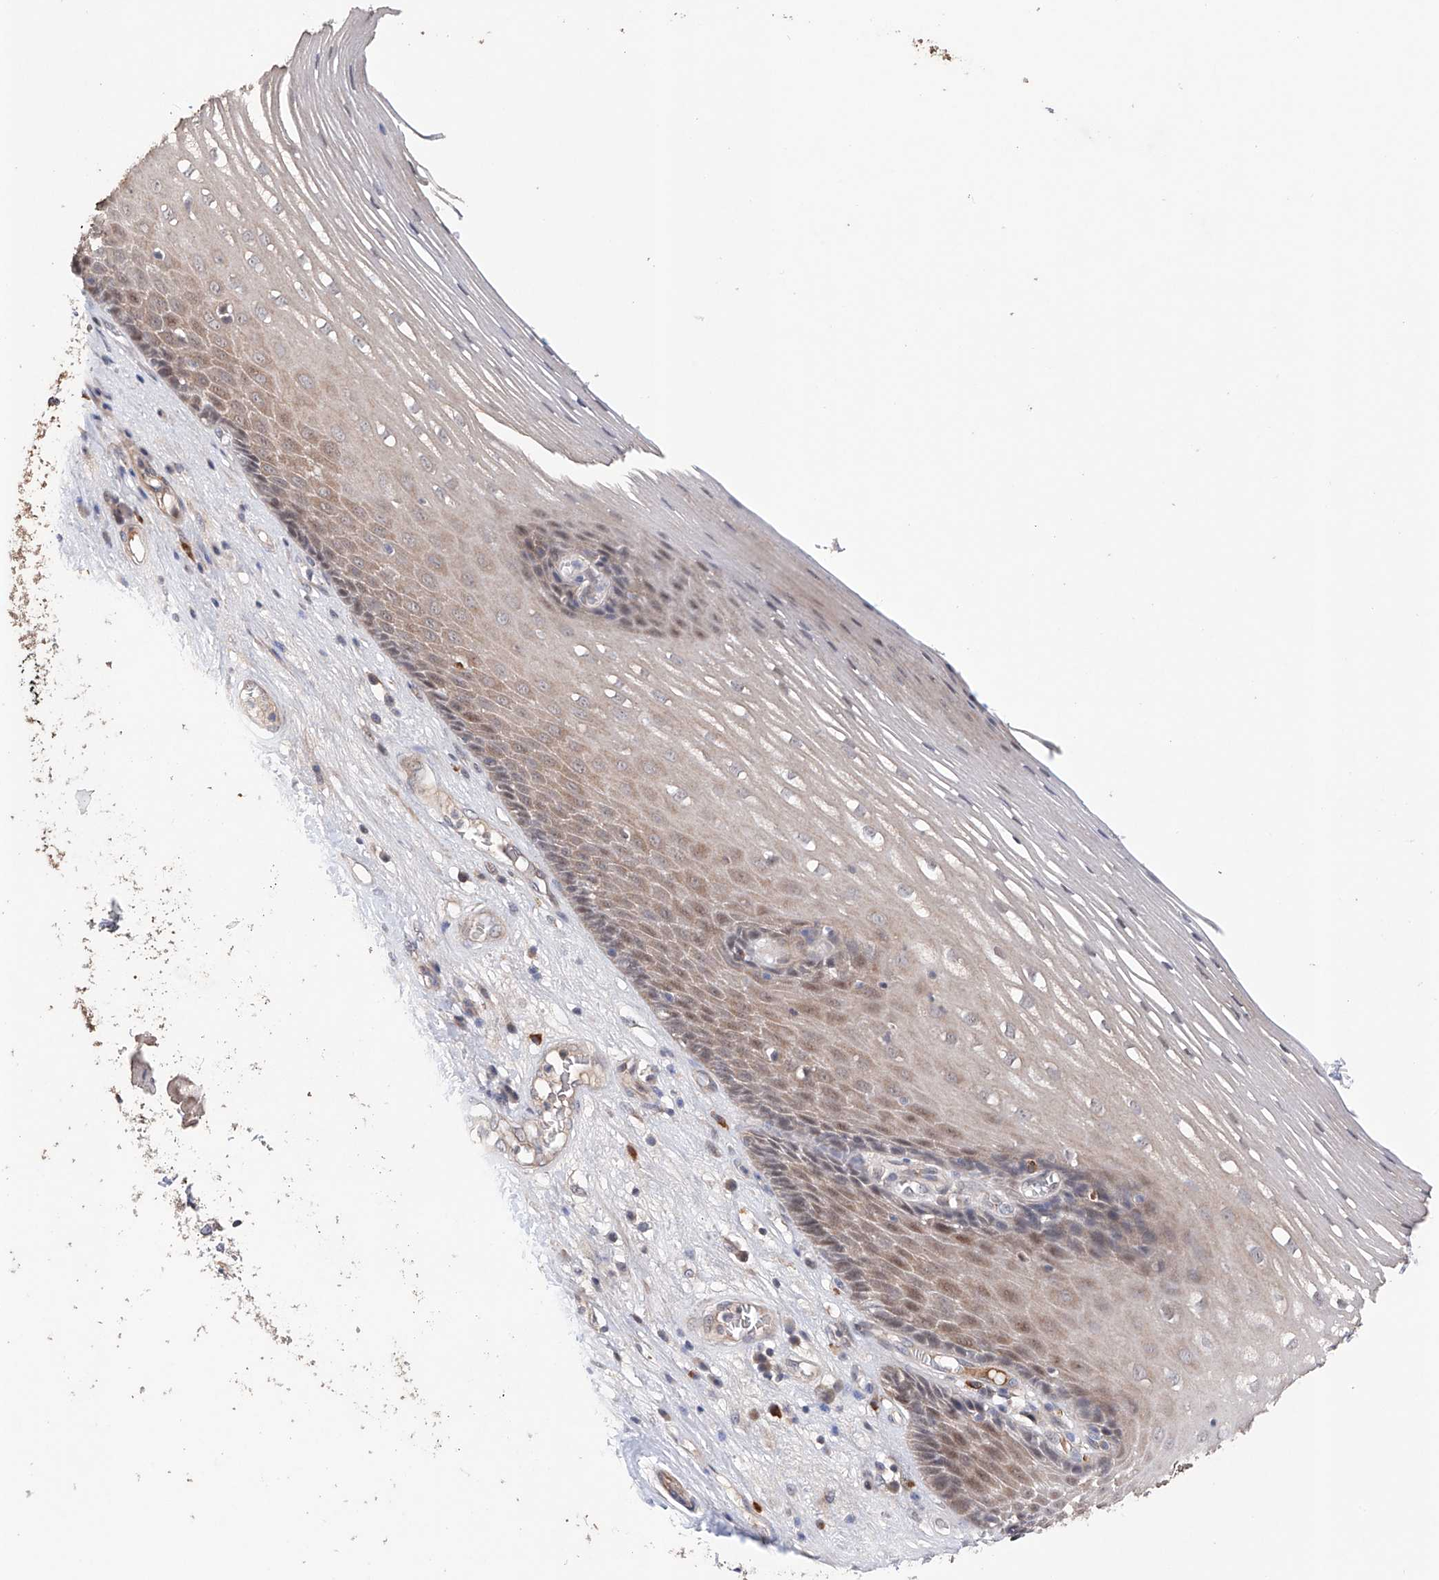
{"staining": {"intensity": "weak", "quantity": "25%-75%", "location": "cytoplasmic/membranous,nuclear"}, "tissue": "esophagus", "cell_type": "Squamous epithelial cells", "image_type": "normal", "snomed": [{"axis": "morphology", "description": "Normal tissue, NOS"}, {"axis": "topography", "description": "Esophagus"}], "caption": "Immunohistochemical staining of normal human esophagus exhibits low levels of weak cytoplasmic/membranous,nuclear staining in about 25%-75% of squamous epithelial cells.", "gene": "AFG1L", "patient": {"sex": "male", "age": 62}}